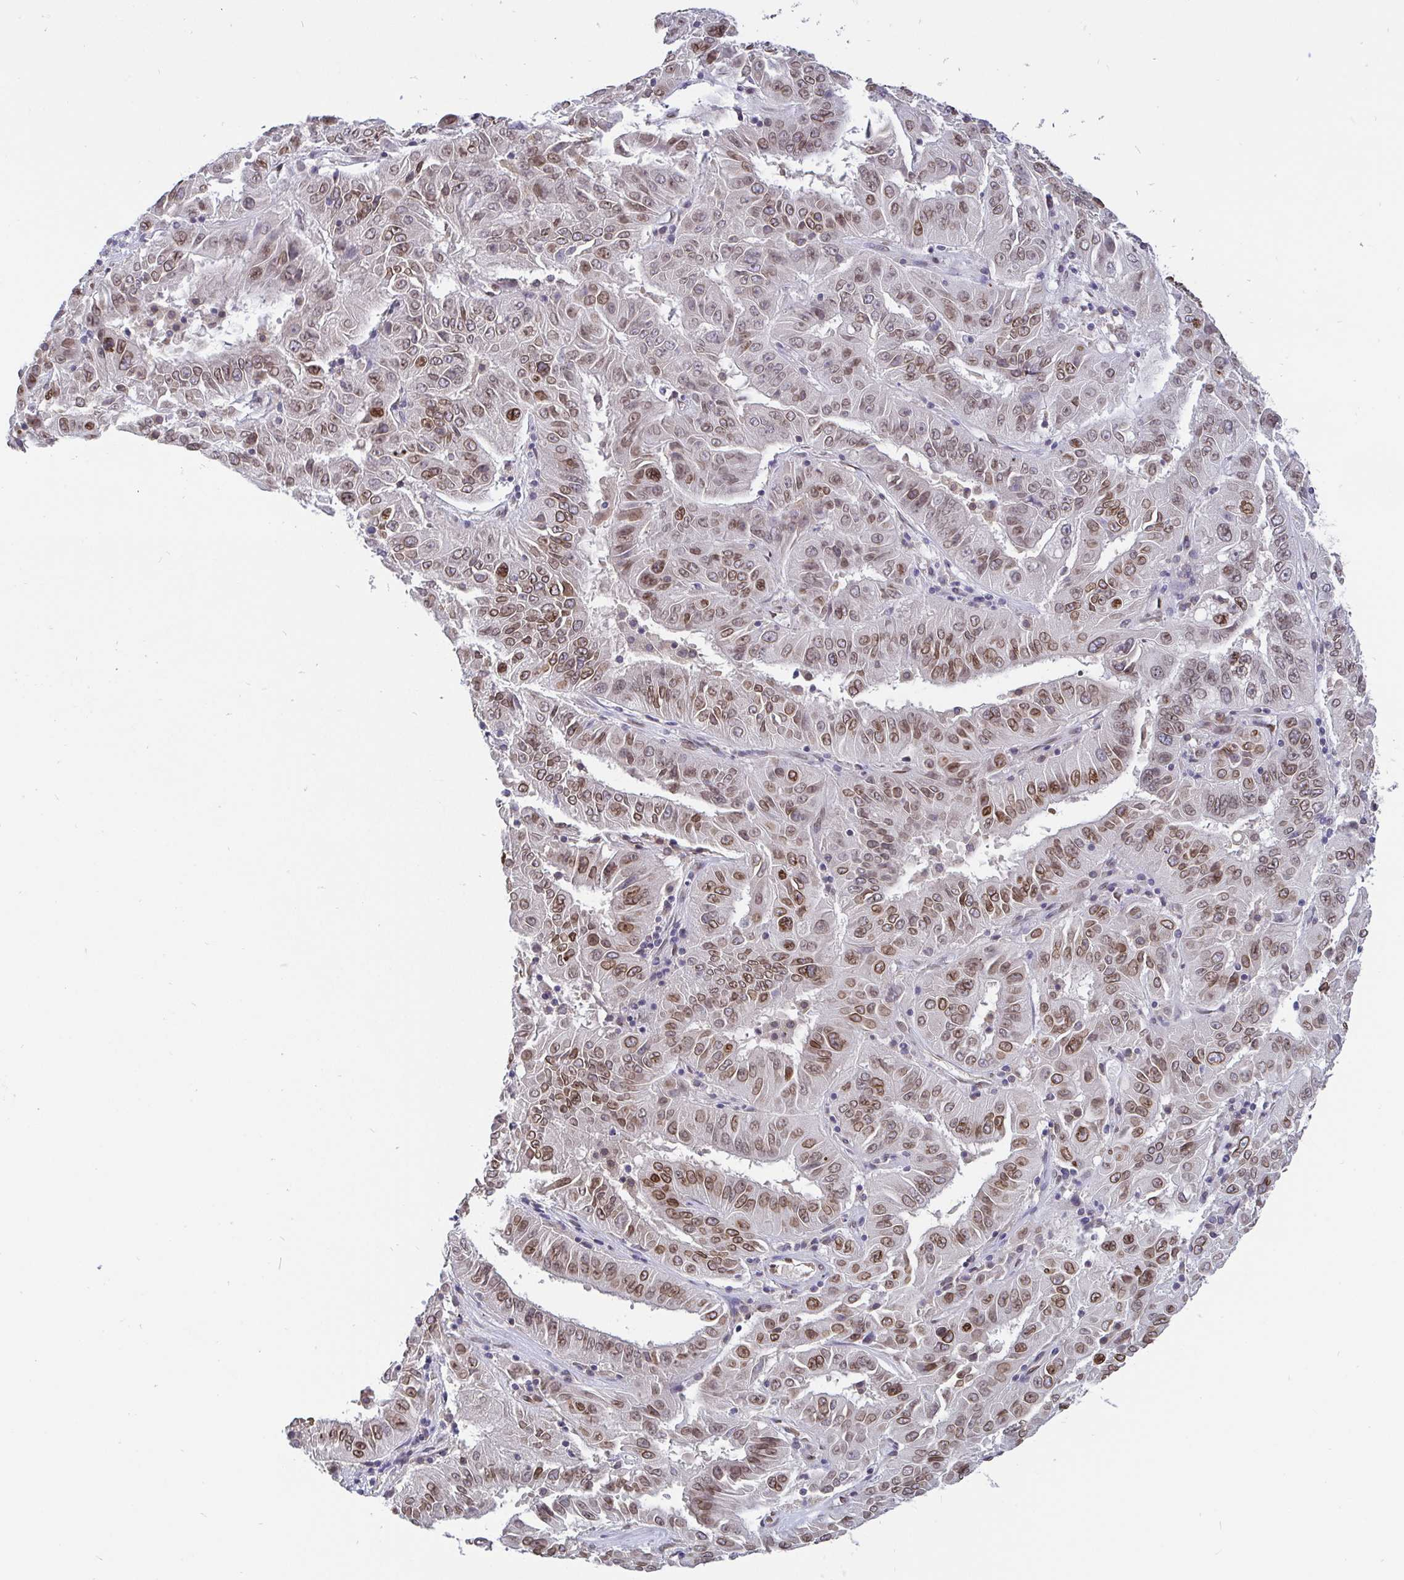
{"staining": {"intensity": "moderate", "quantity": ">75%", "location": "cytoplasmic/membranous,nuclear"}, "tissue": "pancreatic cancer", "cell_type": "Tumor cells", "image_type": "cancer", "snomed": [{"axis": "morphology", "description": "Adenocarcinoma, NOS"}, {"axis": "topography", "description": "Pancreas"}], "caption": "IHC micrograph of human pancreatic adenocarcinoma stained for a protein (brown), which reveals medium levels of moderate cytoplasmic/membranous and nuclear expression in approximately >75% of tumor cells.", "gene": "EMD", "patient": {"sex": "male", "age": 63}}